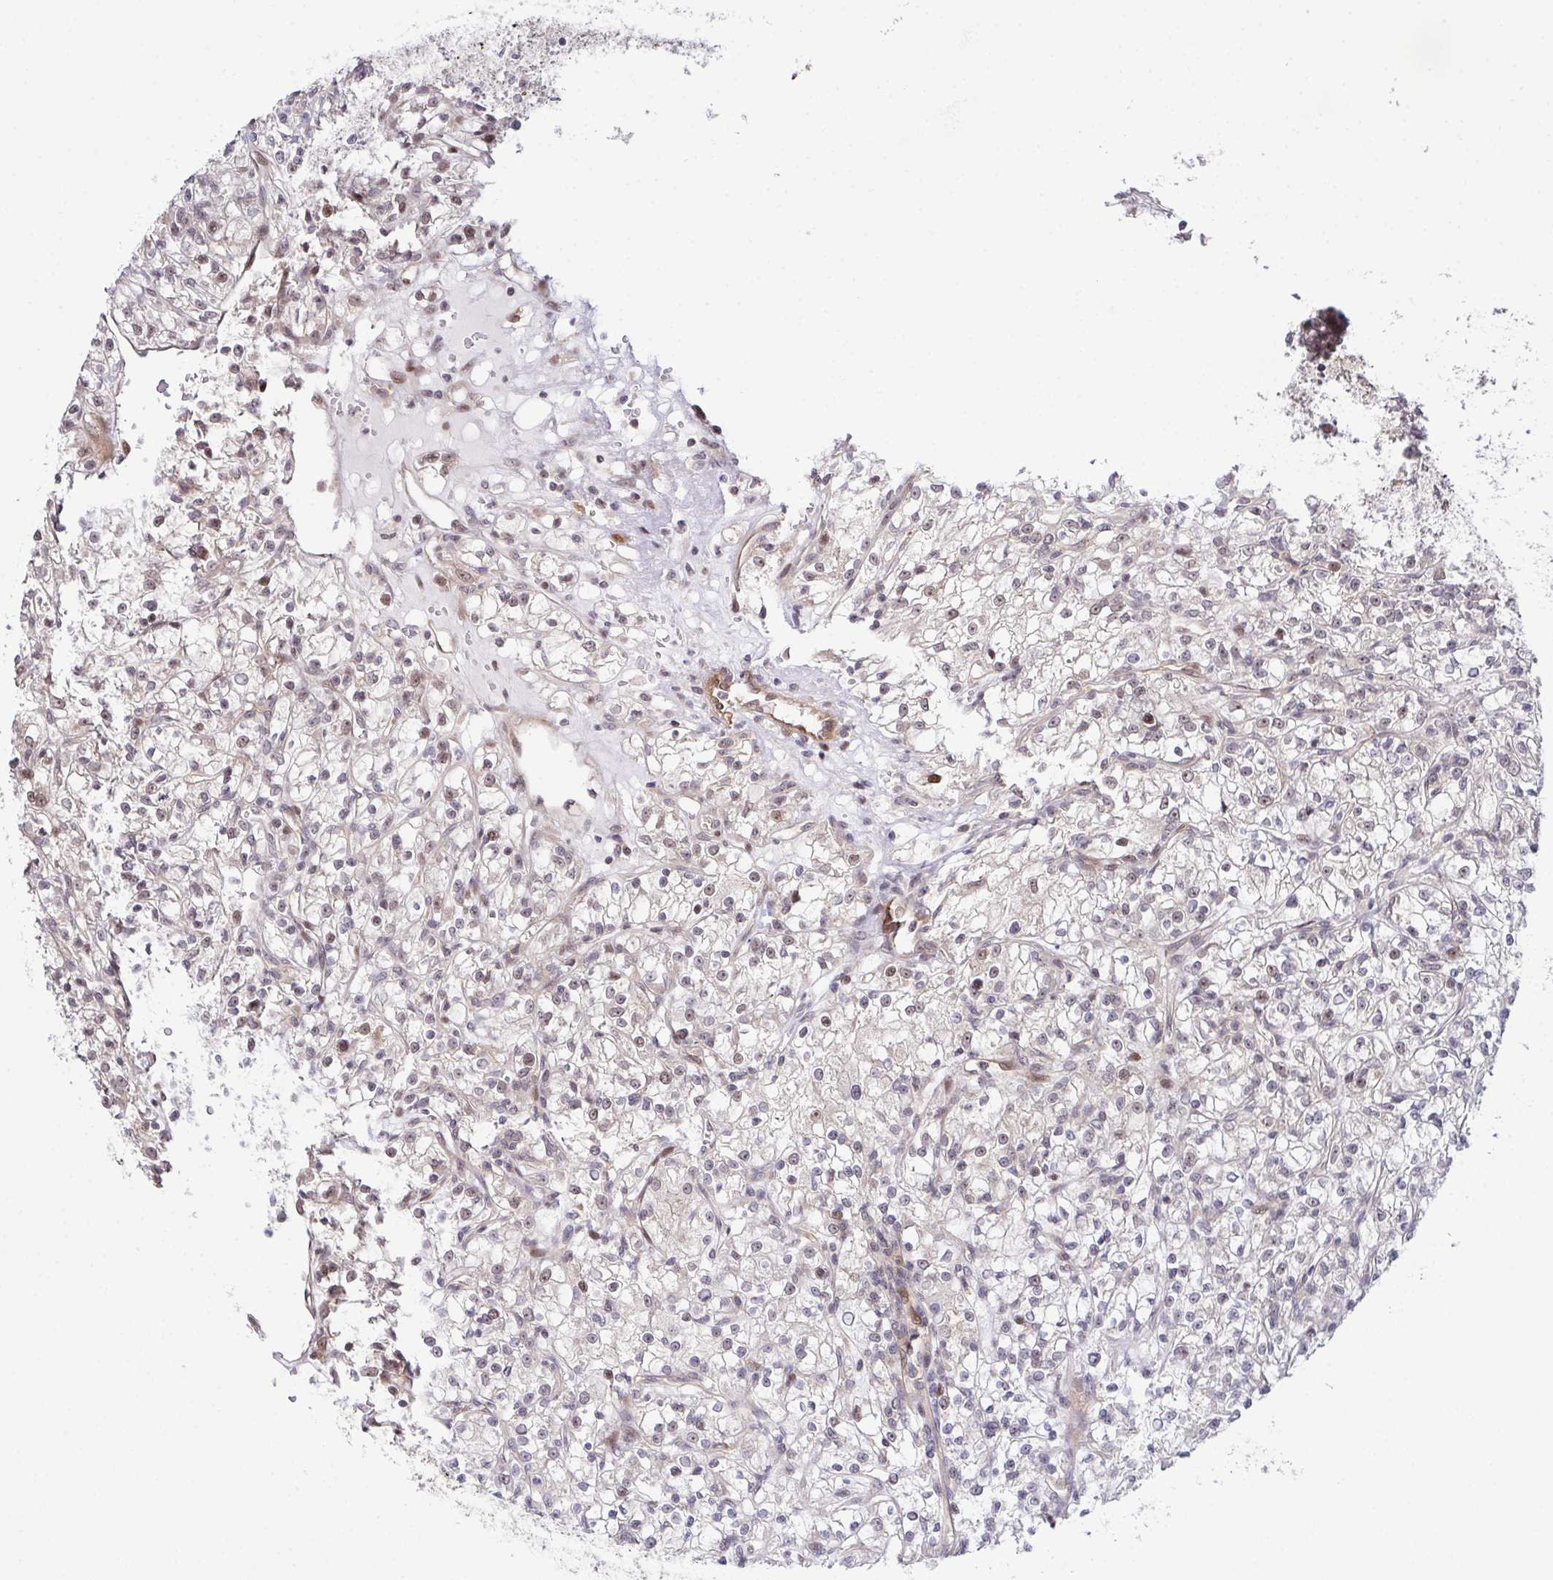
{"staining": {"intensity": "weak", "quantity": "<25%", "location": "nuclear"}, "tissue": "renal cancer", "cell_type": "Tumor cells", "image_type": "cancer", "snomed": [{"axis": "morphology", "description": "Adenocarcinoma, NOS"}, {"axis": "topography", "description": "Kidney"}], "caption": "DAB immunohistochemical staining of human renal adenocarcinoma reveals no significant staining in tumor cells.", "gene": "DNAJB1", "patient": {"sex": "female", "age": 59}}